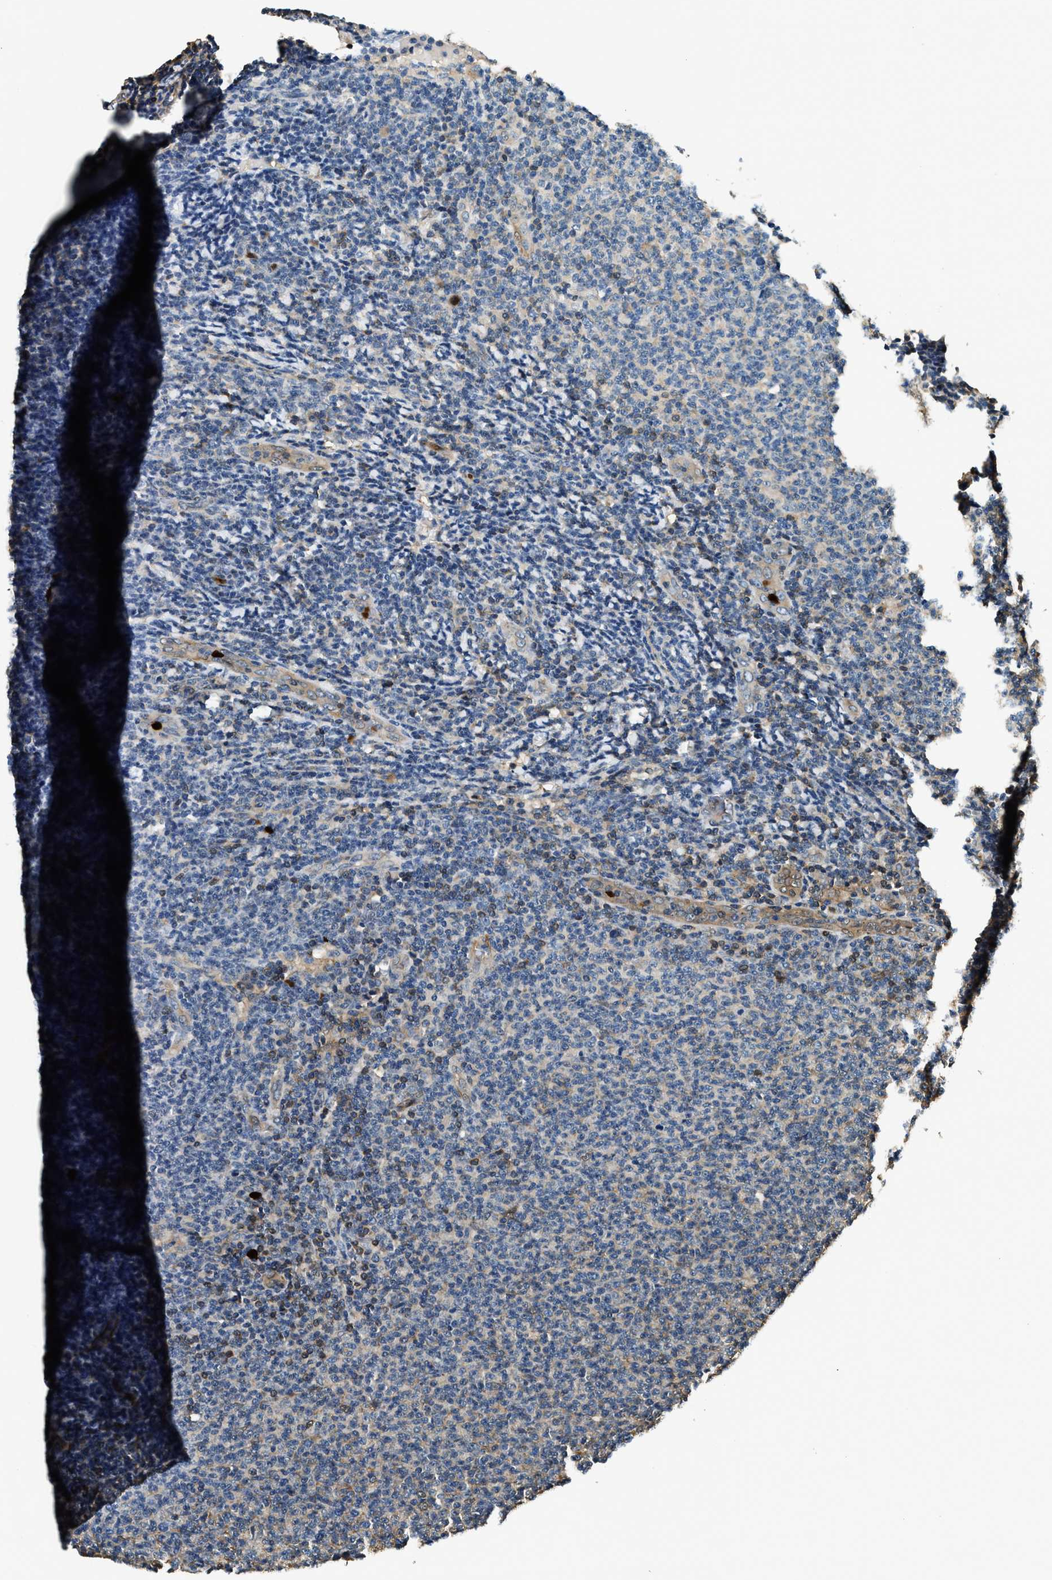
{"staining": {"intensity": "weak", "quantity": "<25%", "location": "nuclear"}, "tissue": "lymphoma", "cell_type": "Tumor cells", "image_type": "cancer", "snomed": [{"axis": "morphology", "description": "Malignant lymphoma, non-Hodgkin's type, Low grade"}, {"axis": "topography", "description": "Lymph node"}], "caption": "A histopathology image of human malignant lymphoma, non-Hodgkin's type (low-grade) is negative for staining in tumor cells.", "gene": "ANXA3", "patient": {"sex": "male", "age": 66}}